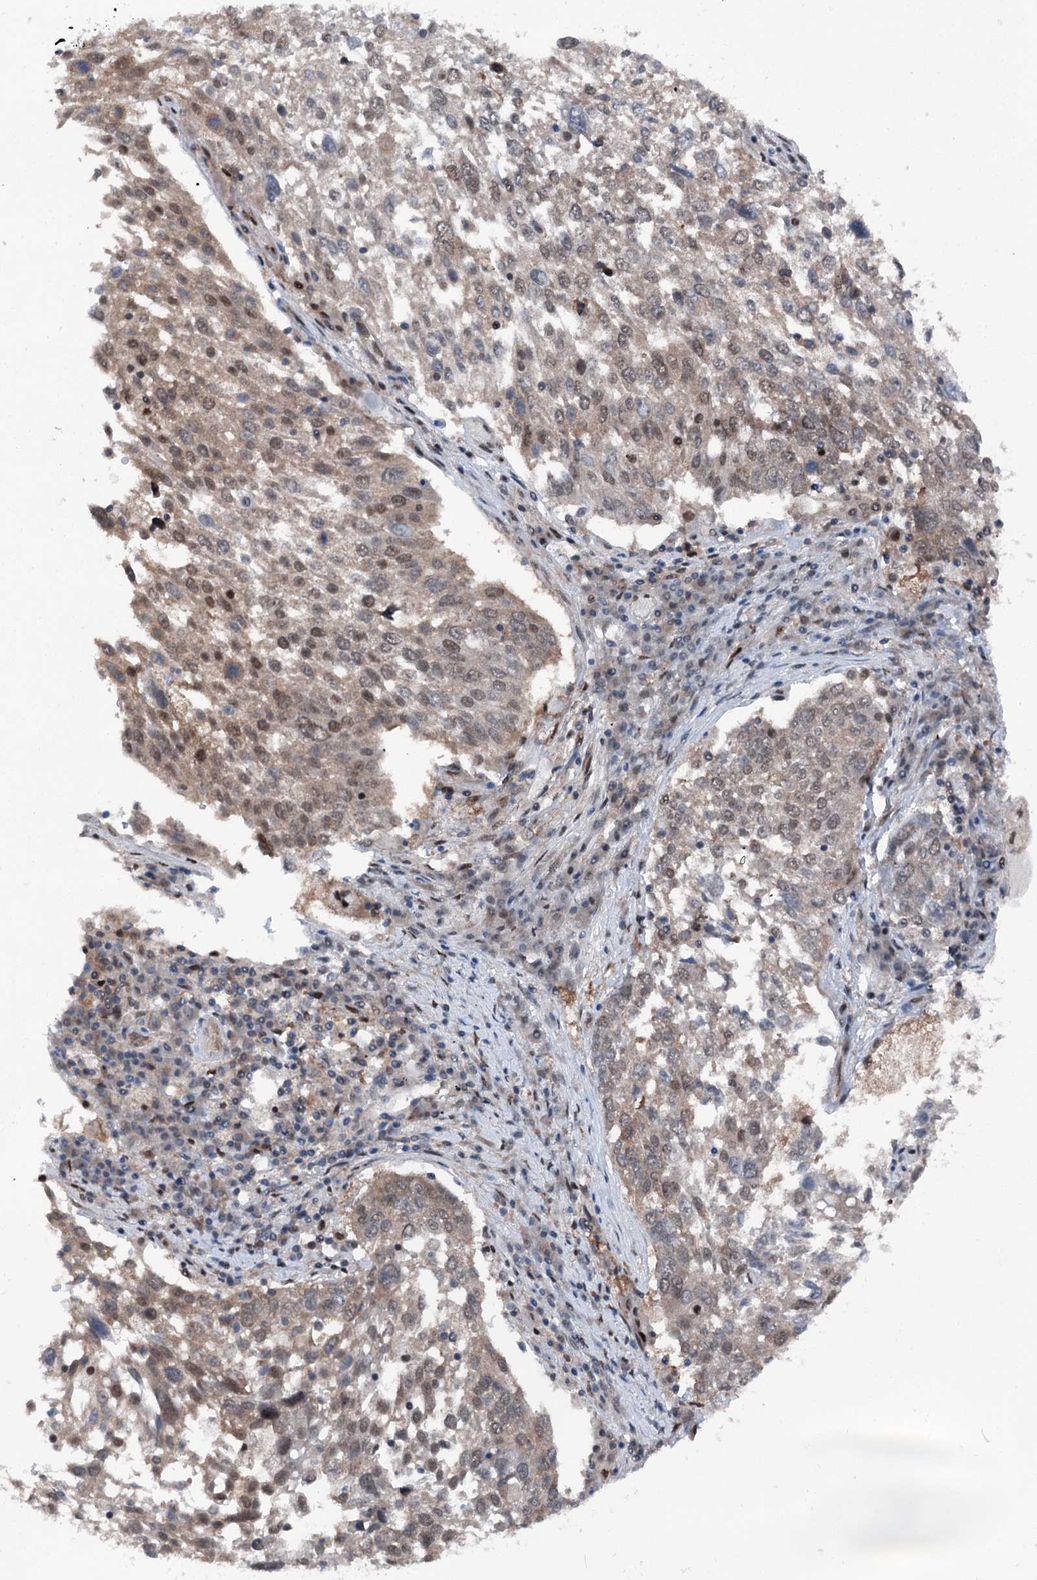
{"staining": {"intensity": "moderate", "quantity": "25%-75%", "location": "cytoplasmic/membranous,nuclear"}, "tissue": "lung cancer", "cell_type": "Tumor cells", "image_type": "cancer", "snomed": [{"axis": "morphology", "description": "Squamous cell carcinoma, NOS"}, {"axis": "topography", "description": "Lung"}], "caption": "High-magnification brightfield microscopy of squamous cell carcinoma (lung) stained with DAB (3,3'-diaminobenzidine) (brown) and counterstained with hematoxylin (blue). tumor cells exhibit moderate cytoplasmic/membranous and nuclear positivity is present in about25%-75% of cells.", "gene": "PSMD13", "patient": {"sex": "male", "age": 65}}